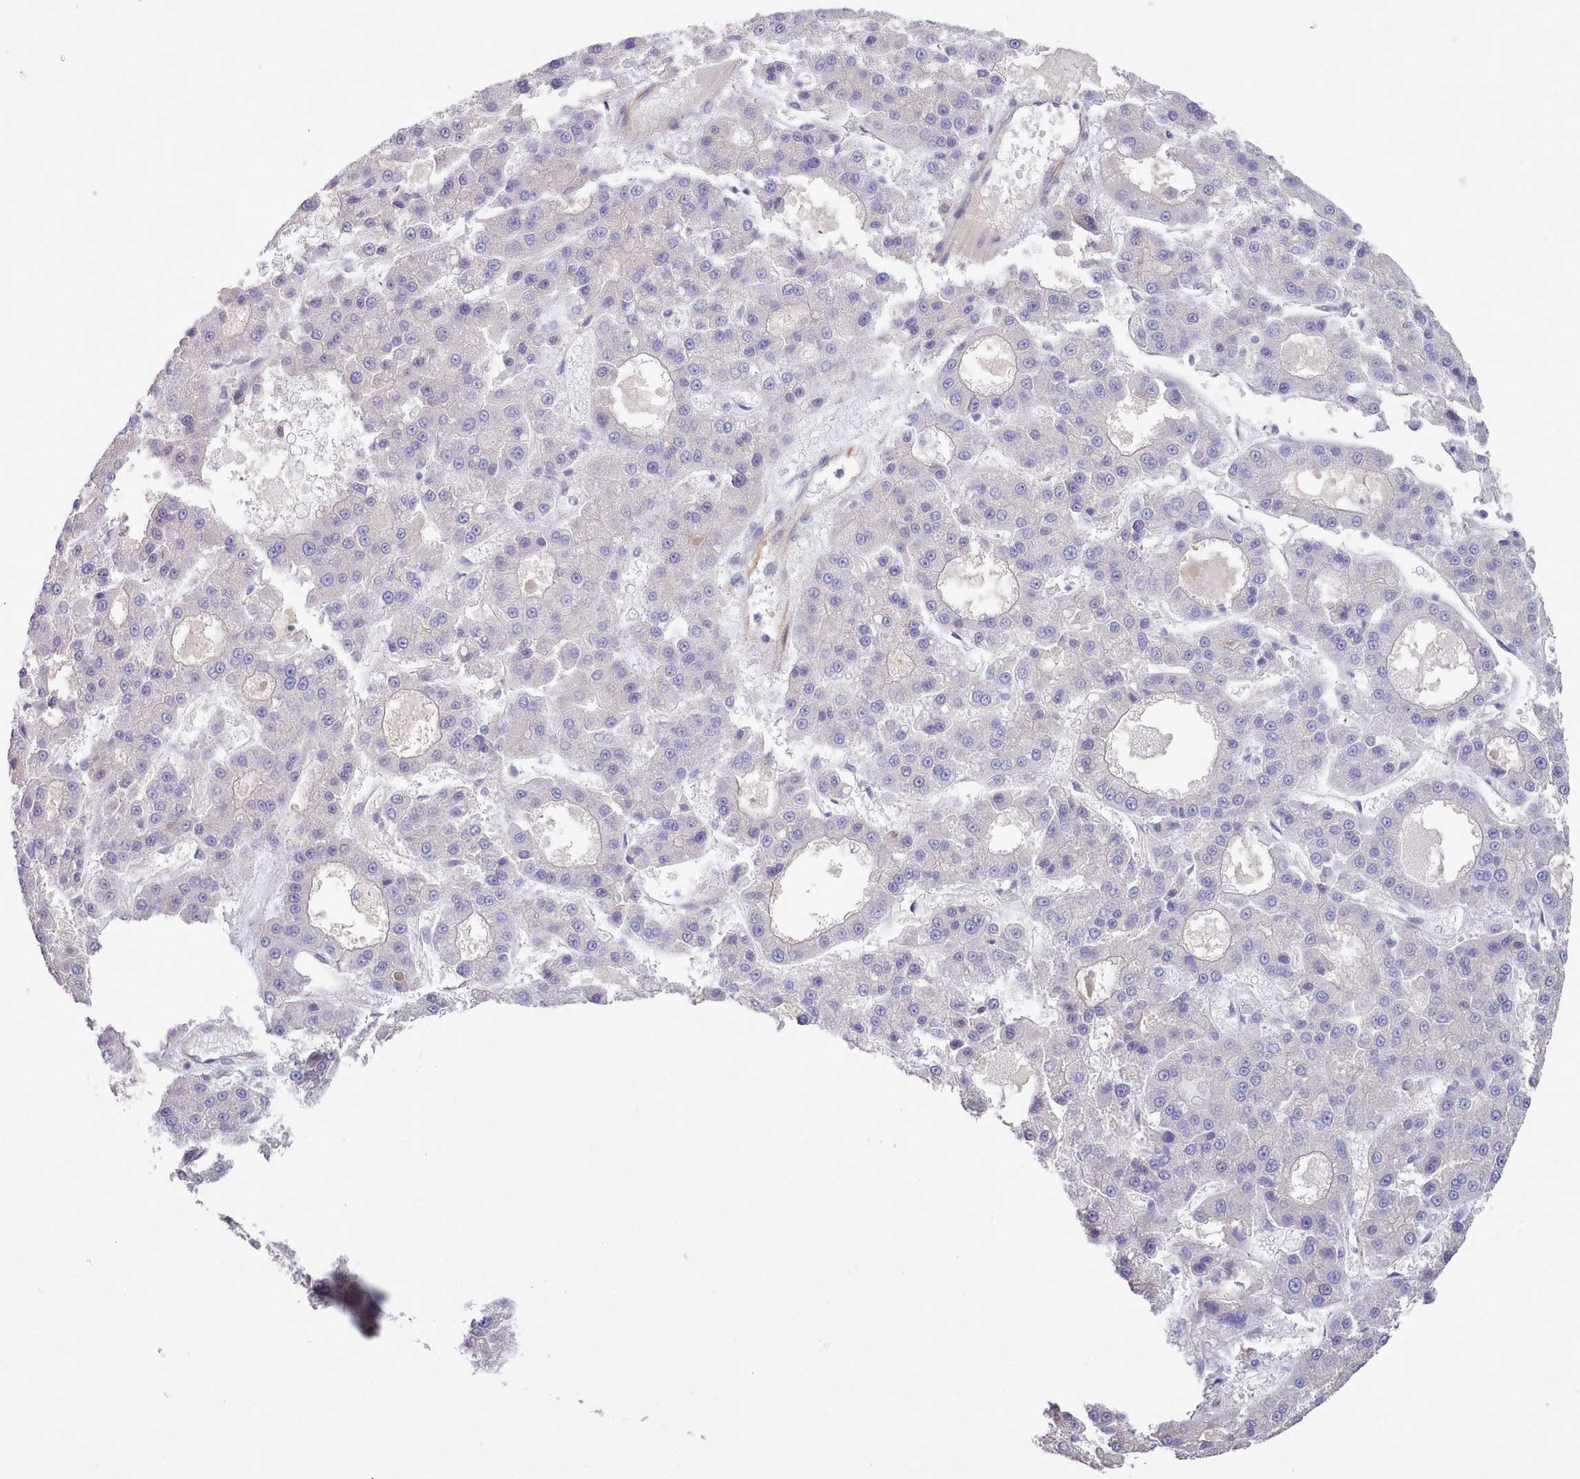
{"staining": {"intensity": "negative", "quantity": "none", "location": "none"}, "tissue": "liver cancer", "cell_type": "Tumor cells", "image_type": "cancer", "snomed": [{"axis": "morphology", "description": "Carcinoma, Hepatocellular, NOS"}, {"axis": "topography", "description": "Liver"}], "caption": "Immunohistochemistry (IHC) micrograph of human hepatocellular carcinoma (liver) stained for a protein (brown), which shows no positivity in tumor cells.", "gene": "ZC3H13", "patient": {"sex": "male", "age": 70}}